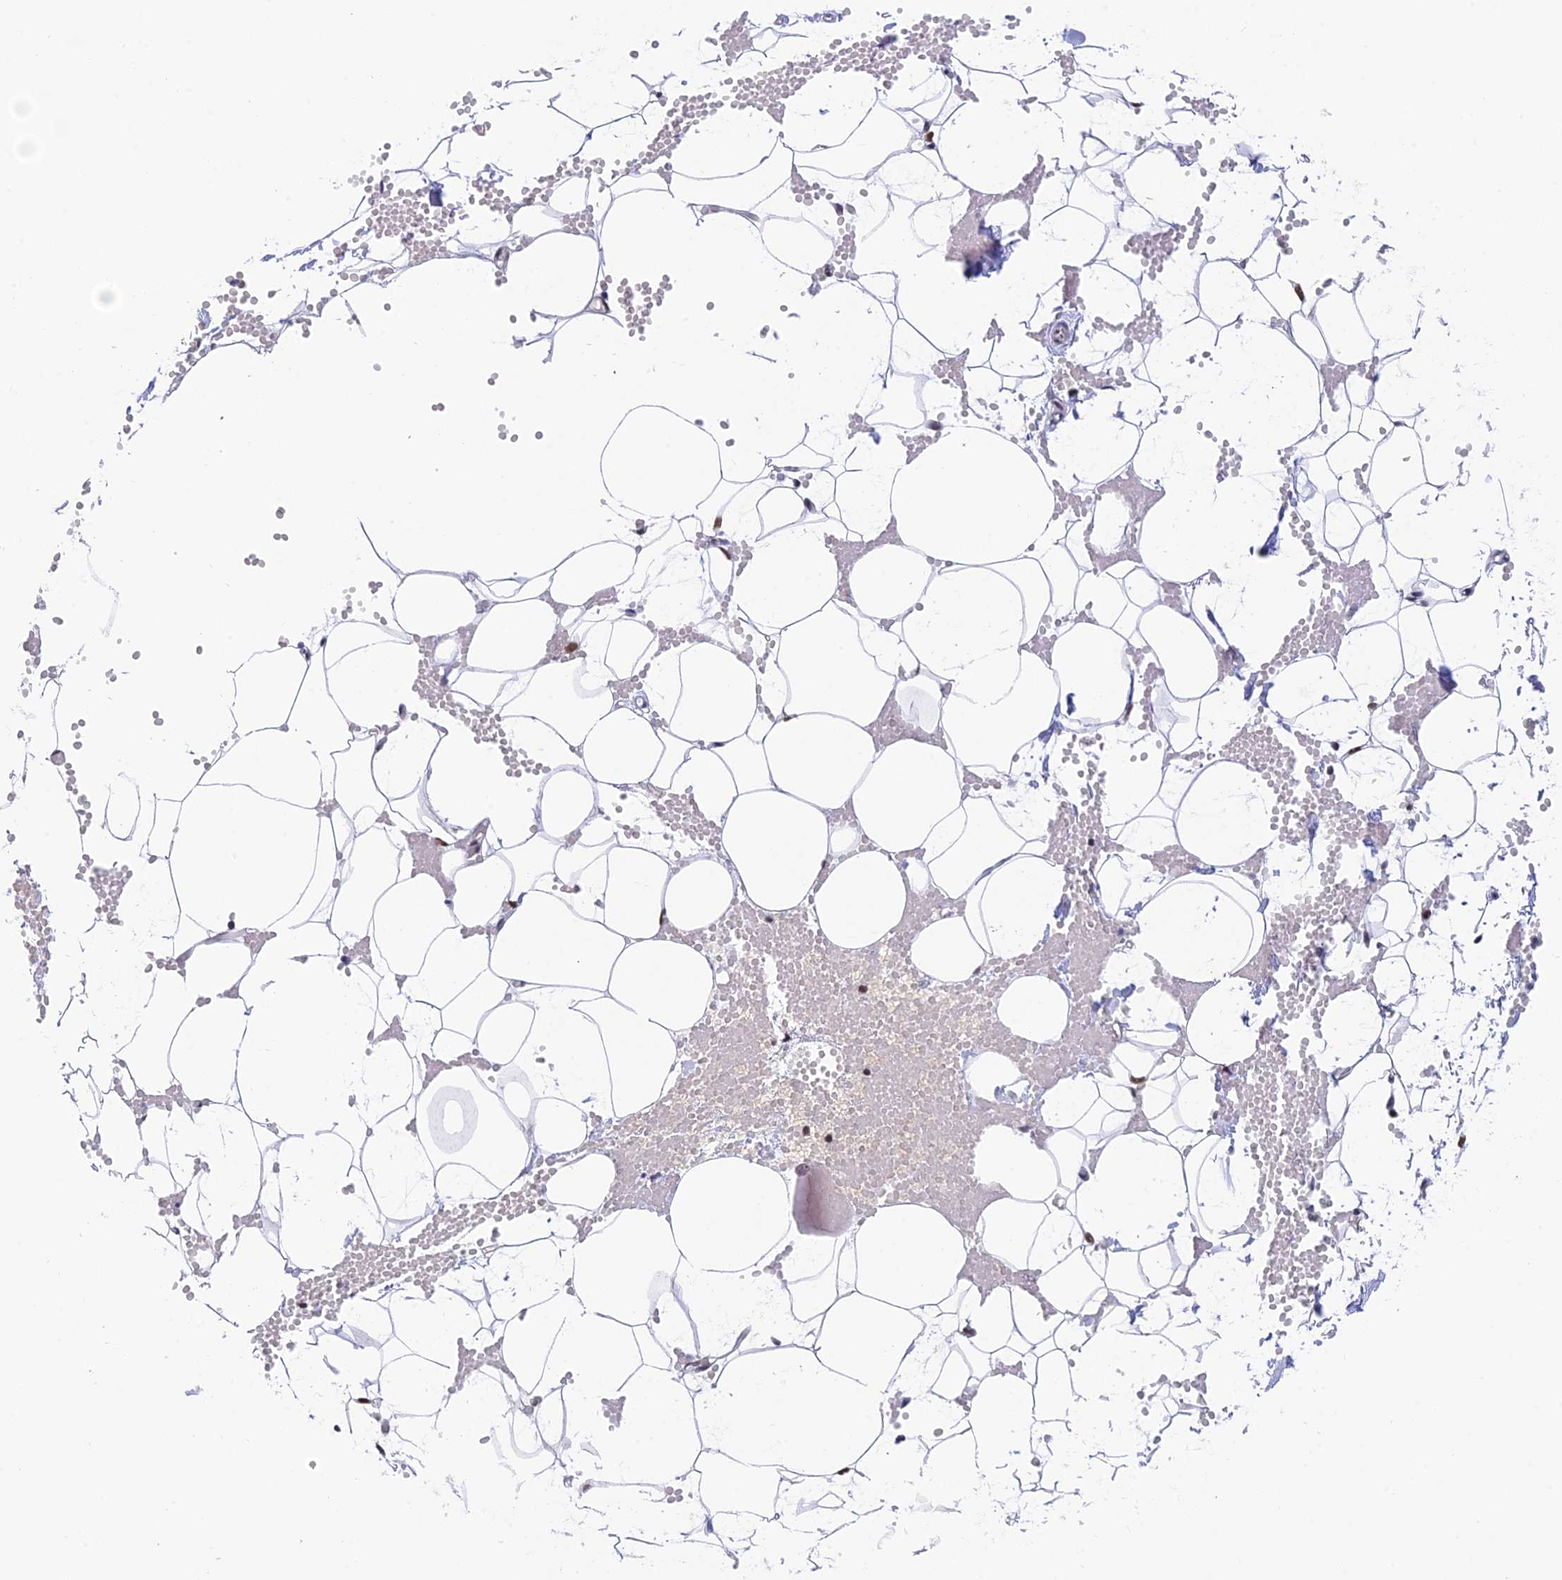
{"staining": {"intensity": "strong", "quantity": ">75%", "location": "nuclear"}, "tissue": "adipose tissue", "cell_type": "Adipocytes", "image_type": "normal", "snomed": [{"axis": "morphology", "description": "Normal tissue, NOS"}, {"axis": "topography", "description": "Breast"}], "caption": "Immunohistochemical staining of unremarkable human adipose tissue shows >75% levels of strong nuclear protein staining in approximately >75% of adipocytes. (brown staining indicates protein expression, while blue staining denotes nuclei).", "gene": "EEF1AKMT3", "patient": {"sex": "female", "age": 23}}